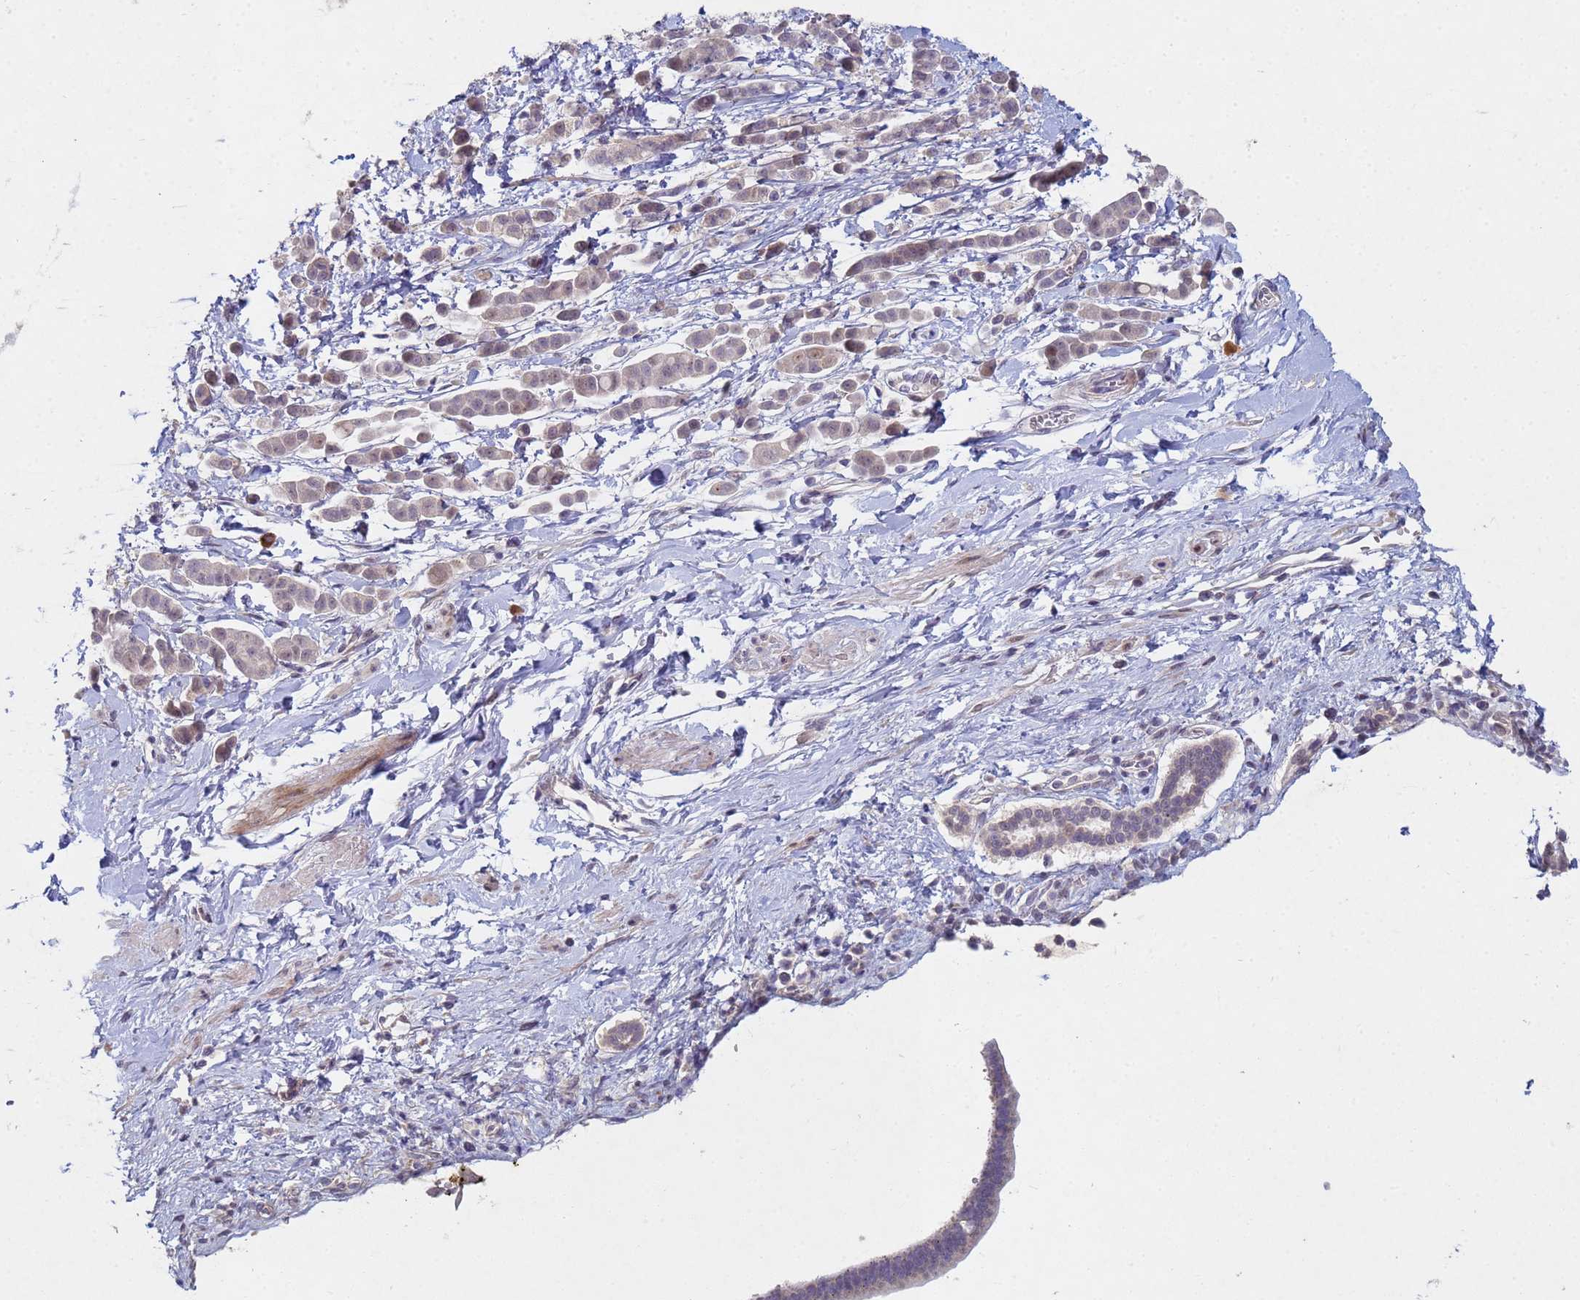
{"staining": {"intensity": "negative", "quantity": "none", "location": "none"}, "tissue": "pancreatic cancer", "cell_type": "Tumor cells", "image_type": "cancer", "snomed": [{"axis": "morphology", "description": "Normal tissue, NOS"}, {"axis": "morphology", "description": "Adenocarcinoma, NOS"}, {"axis": "topography", "description": "Pancreas"}], "caption": "This histopathology image is of adenocarcinoma (pancreatic) stained with IHC to label a protein in brown with the nuclei are counter-stained blue. There is no staining in tumor cells. The staining is performed using DAB (3,3'-diaminobenzidine) brown chromogen with nuclei counter-stained in using hematoxylin.", "gene": "TNPO2", "patient": {"sex": "female", "age": 64}}